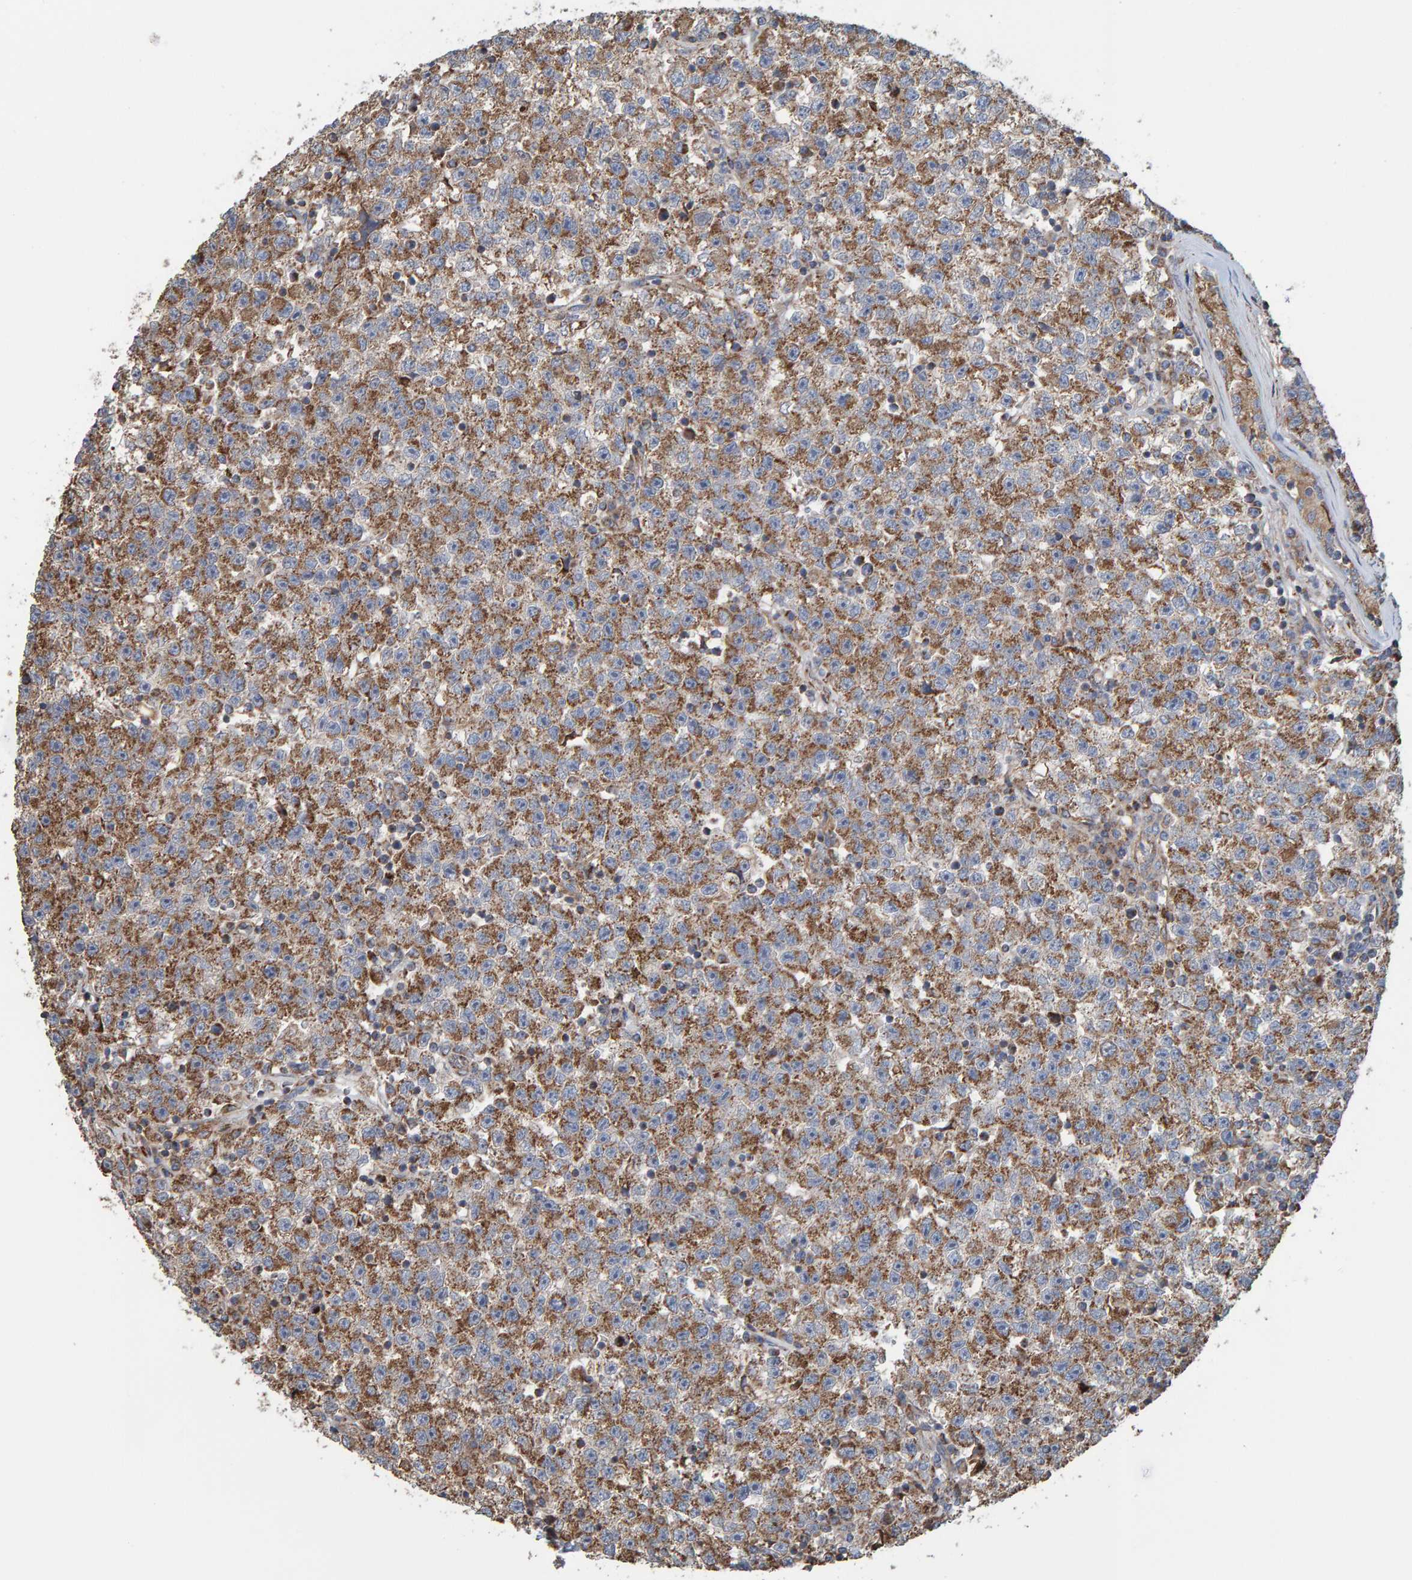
{"staining": {"intensity": "moderate", "quantity": ">75%", "location": "cytoplasmic/membranous"}, "tissue": "testis cancer", "cell_type": "Tumor cells", "image_type": "cancer", "snomed": [{"axis": "morphology", "description": "Seminoma, NOS"}, {"axis": "topography", "description": "Testis"}], "caption": "Immunohistochemical staining of testis cancer exhibits medium levels of moderate cytoplasmic/membranous protein positivity in approximately >75% of tumor cells.", "gene": "MRPL45", "patient": {"sex": "male", "age": 22}}